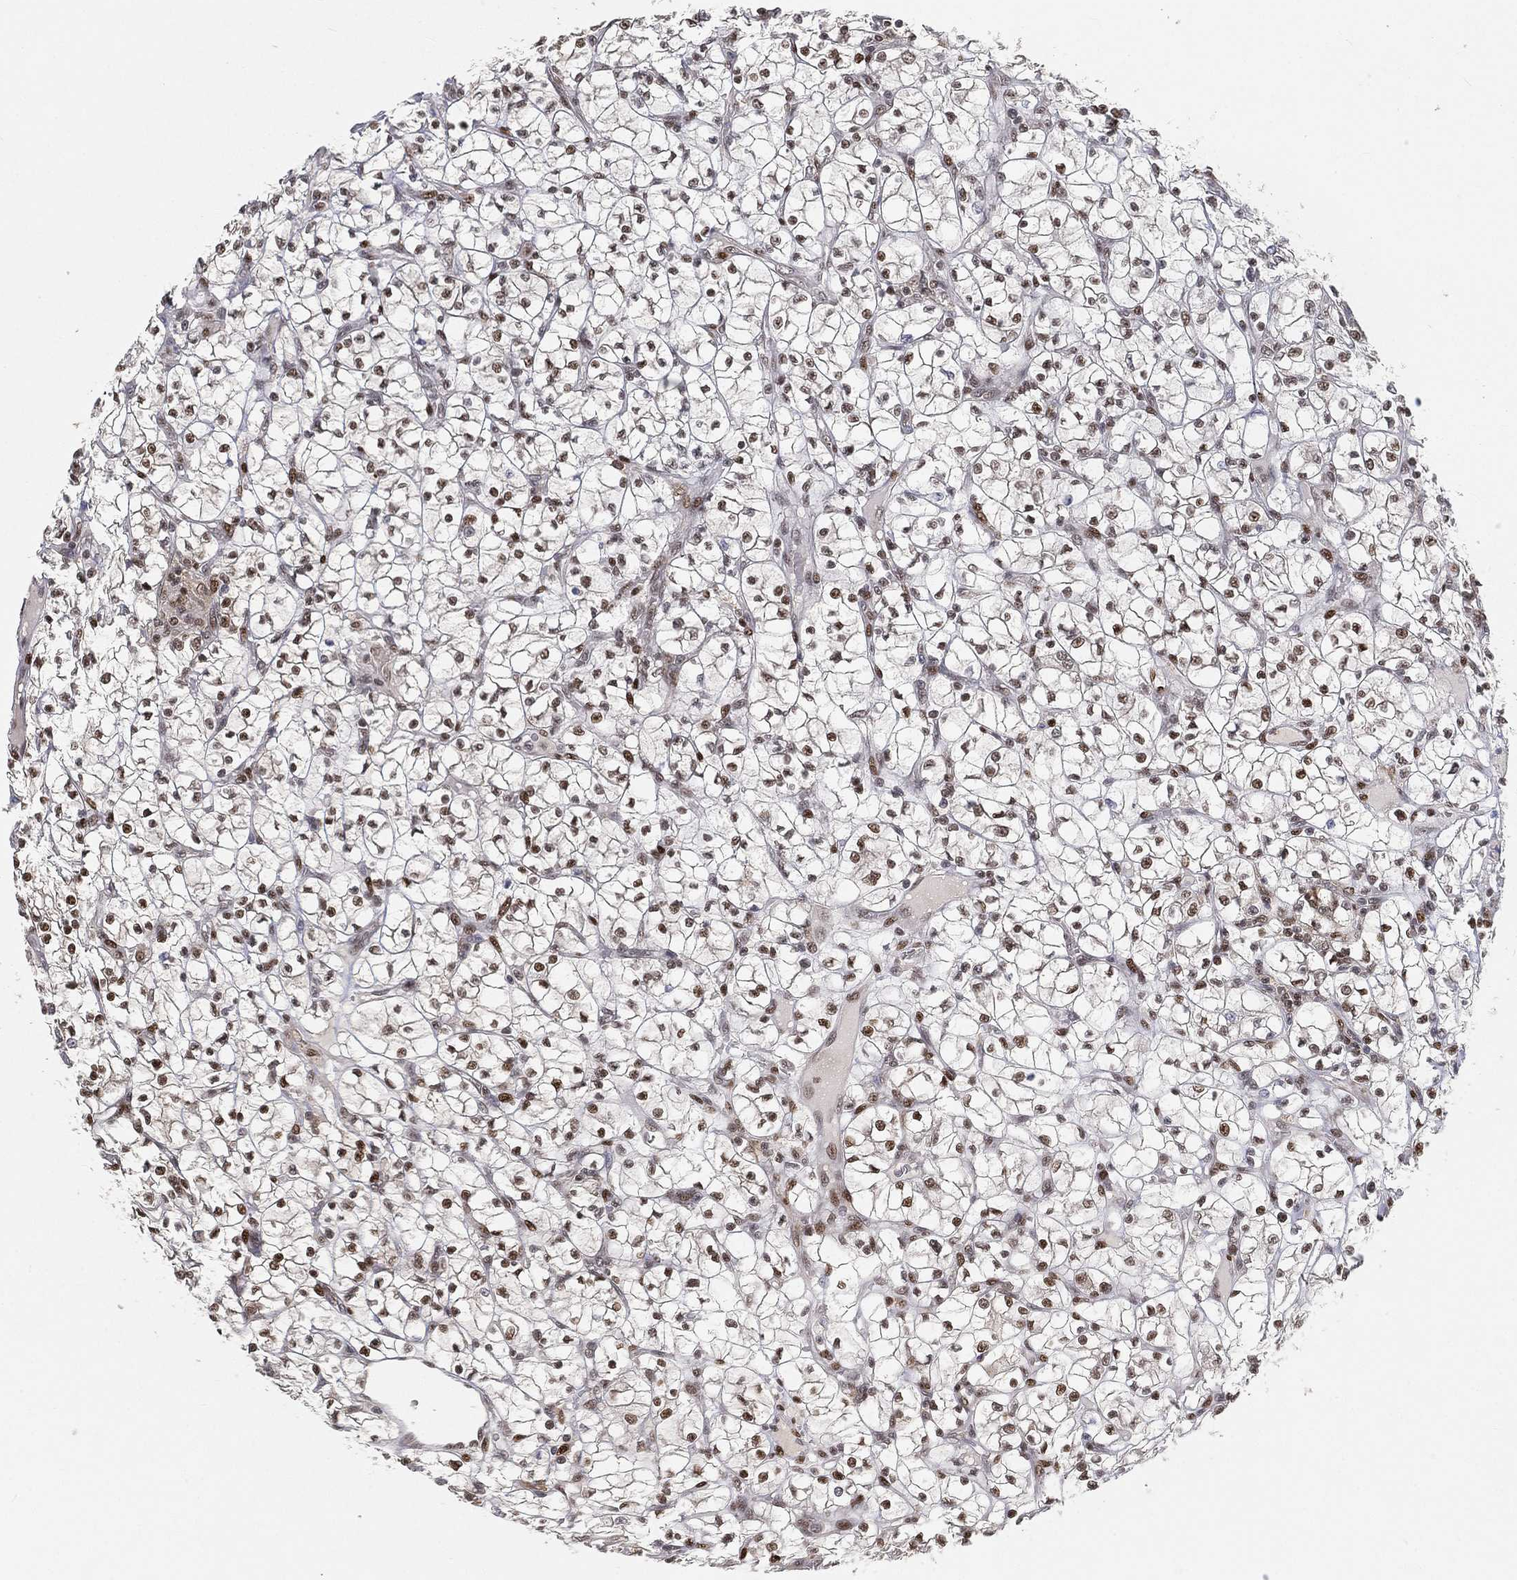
{"staining": {"intensity": "strong", "quantity": "<25%", "location": "nuclear"}, "tissue": "renal cancer", "cell_type": "Tumor cells", "image_type": "cancer", "snomed": [{"axis": "morphology", "description": "Adenocarcinoma, NOS"}, {"axis": "topography", "description": "Kidney"}], "caption": "Brown immunohistochemical staining in renal cancer reveals strong nuclear positivity in about <25% of tumor cells. The staining is performed using DAB (3,3'-diaminobenzidine) brown chromogen to label protein expression. The nuclei are counter-stained blue using hematoxylin.", "gene": "CRTC3", "patient": {"sex": "female", "age": 64}}